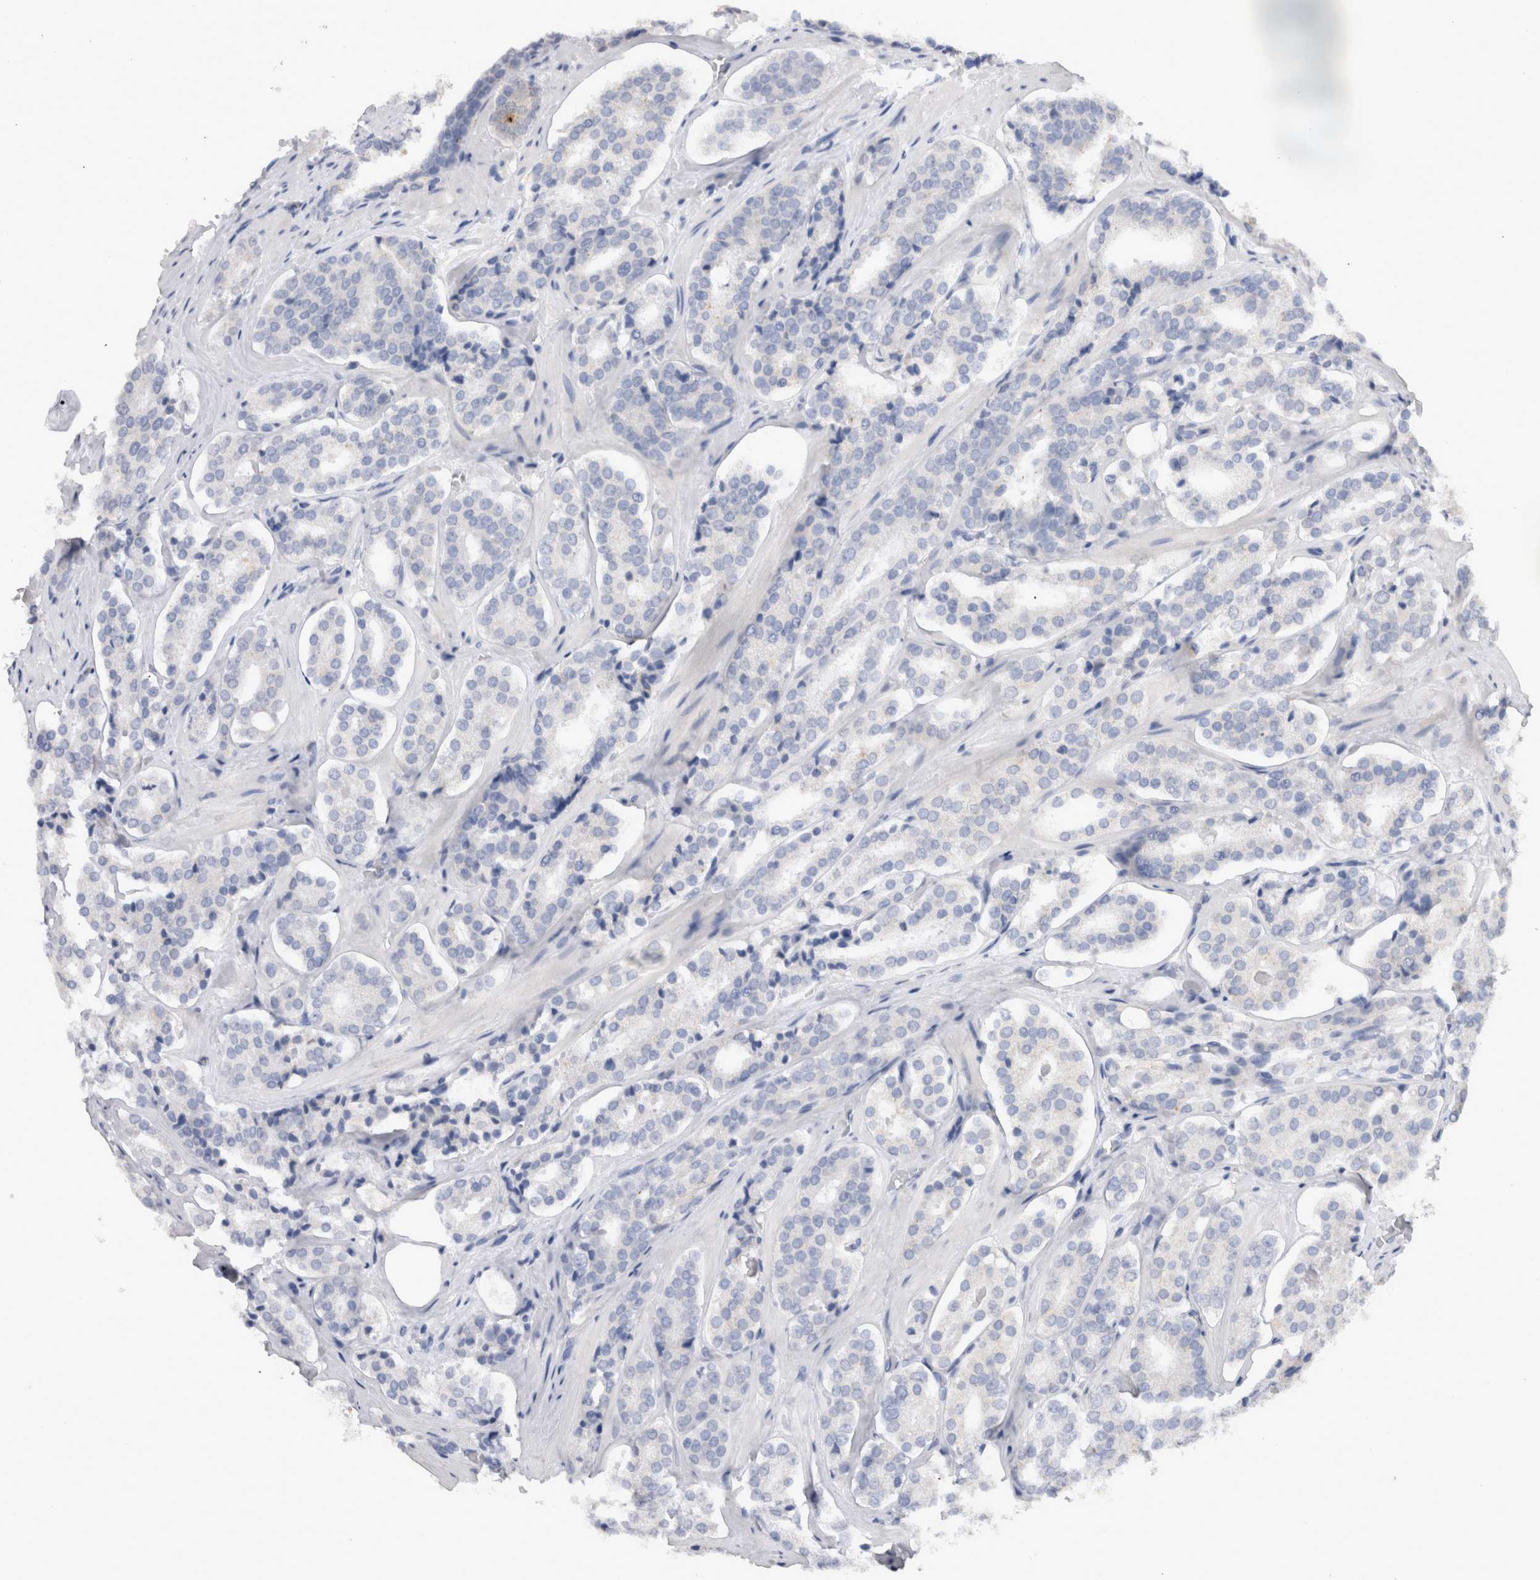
{"staining": {"intensity": "negative", "quantity": "none", "location": "none"}, "tissue": "prostate cancer", "cell_type": "Tumor cells", "image_type": "cancer", "snomed": [{"axis": "morphology", "description": "Adenocarcinoma, High grade"}, {"axis": "topography", "description": "Prostate"}], "caption": "High power microscopy micrograph of an immunohistochemistry (IHC) micrograph of prostate high-grade adenocarcinoma, revealing no significant staining in tumor cells.", "gene": "CDH6", "patient": {"sex": "male", "age": 60}}